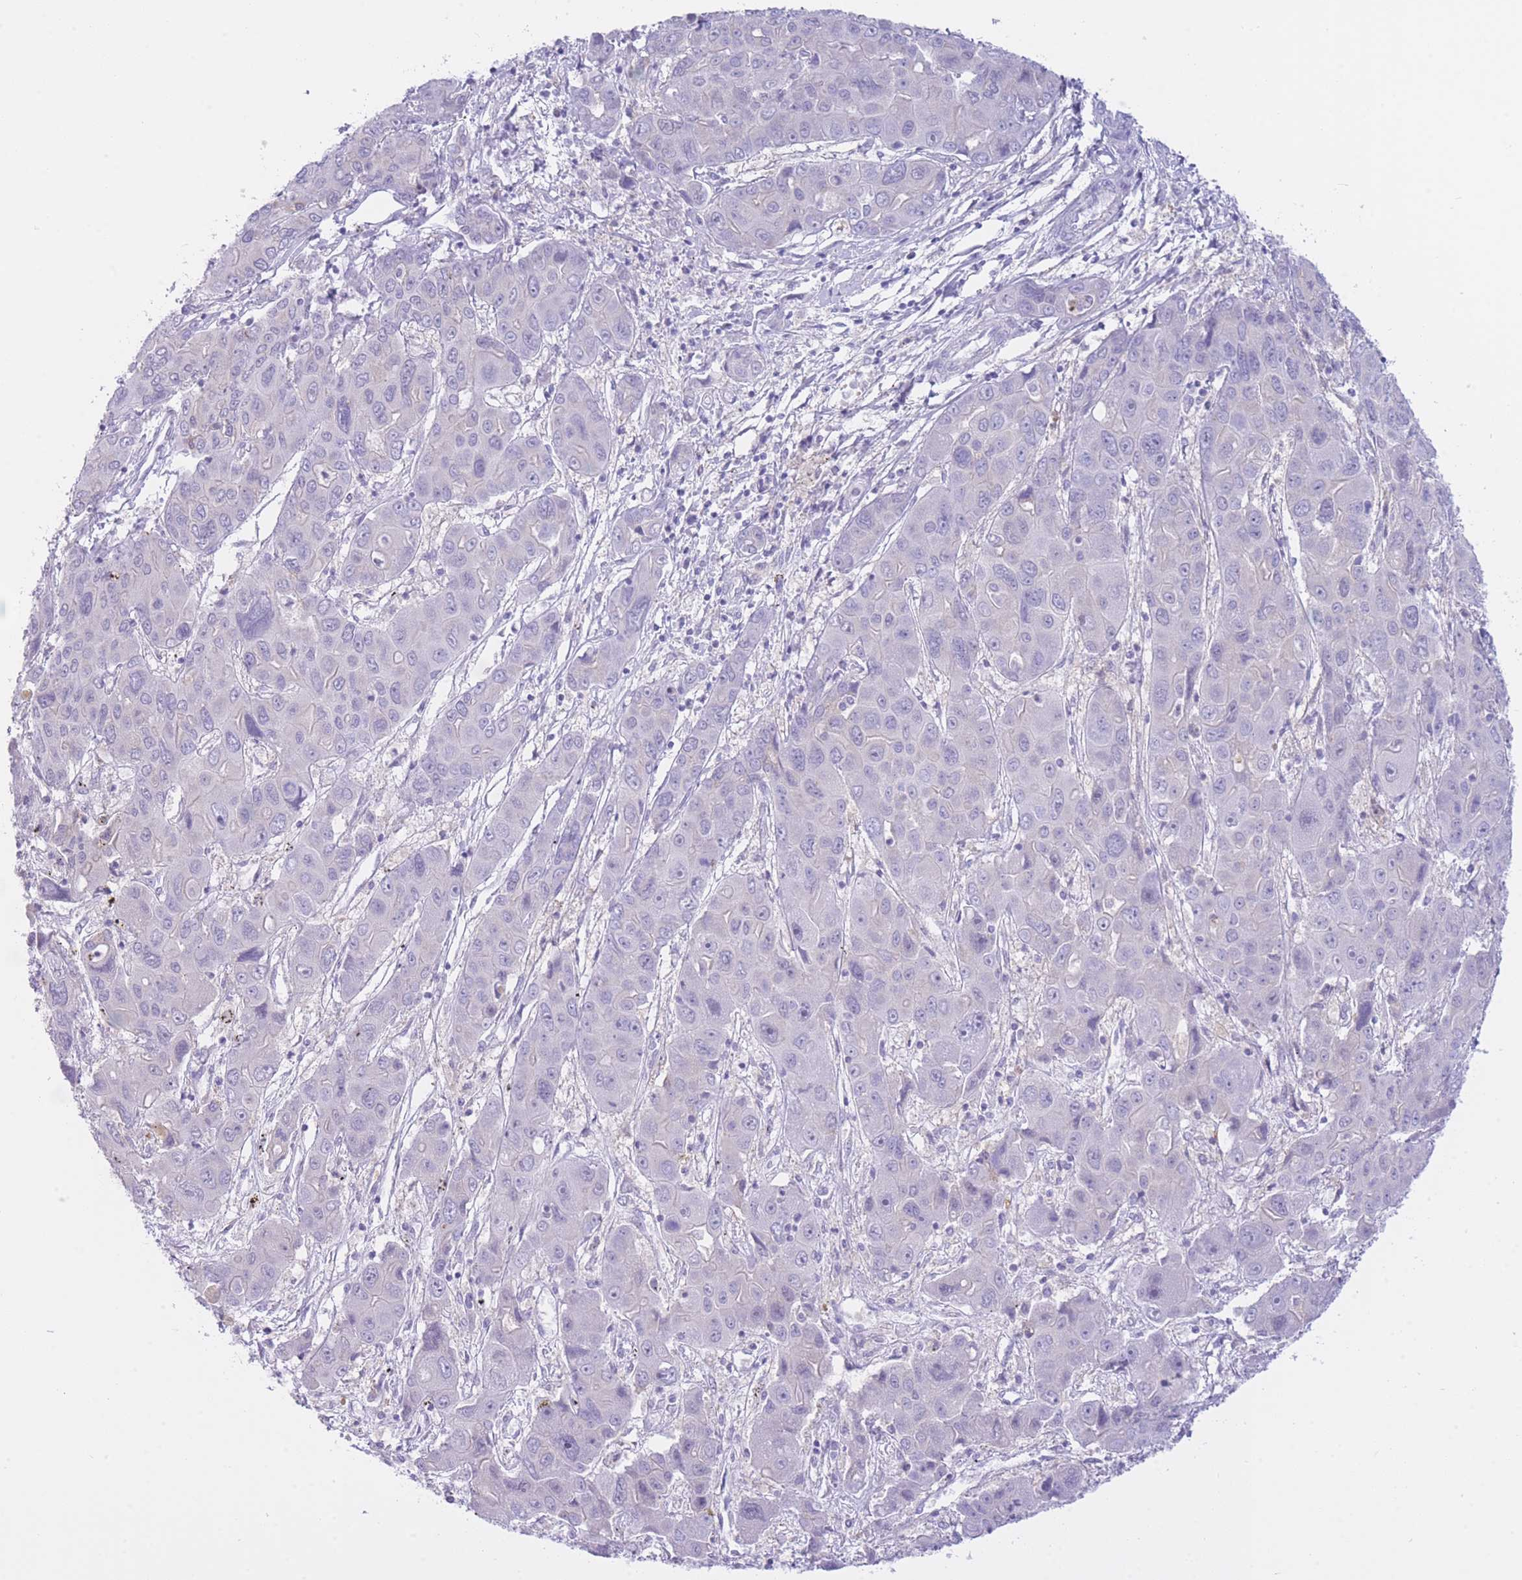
{"staining": {"intensity": "negative", "quantity": "none", "location": "none"}, "tissue": "liver cancer", "cell_type": "Tumor cells", "image_type": "cancer", "snomed": [{"axis": "morphology", "description": "Cholangiocarcinoma"}, {"axis": "topography", "description": "Liver"}], "caption": "DAB (3,3'-diaminobenzidine) immunohistochemical staining of cholangiocarcinoma (liver) demonstrates no significant positivity in tumor cells. (Brightfield microscopy of DAB (3,3'-diaminobenzidine) IHC at high magnification).", "gene": "ZNF212", "patient": {"sex": "male", "age": 67}}